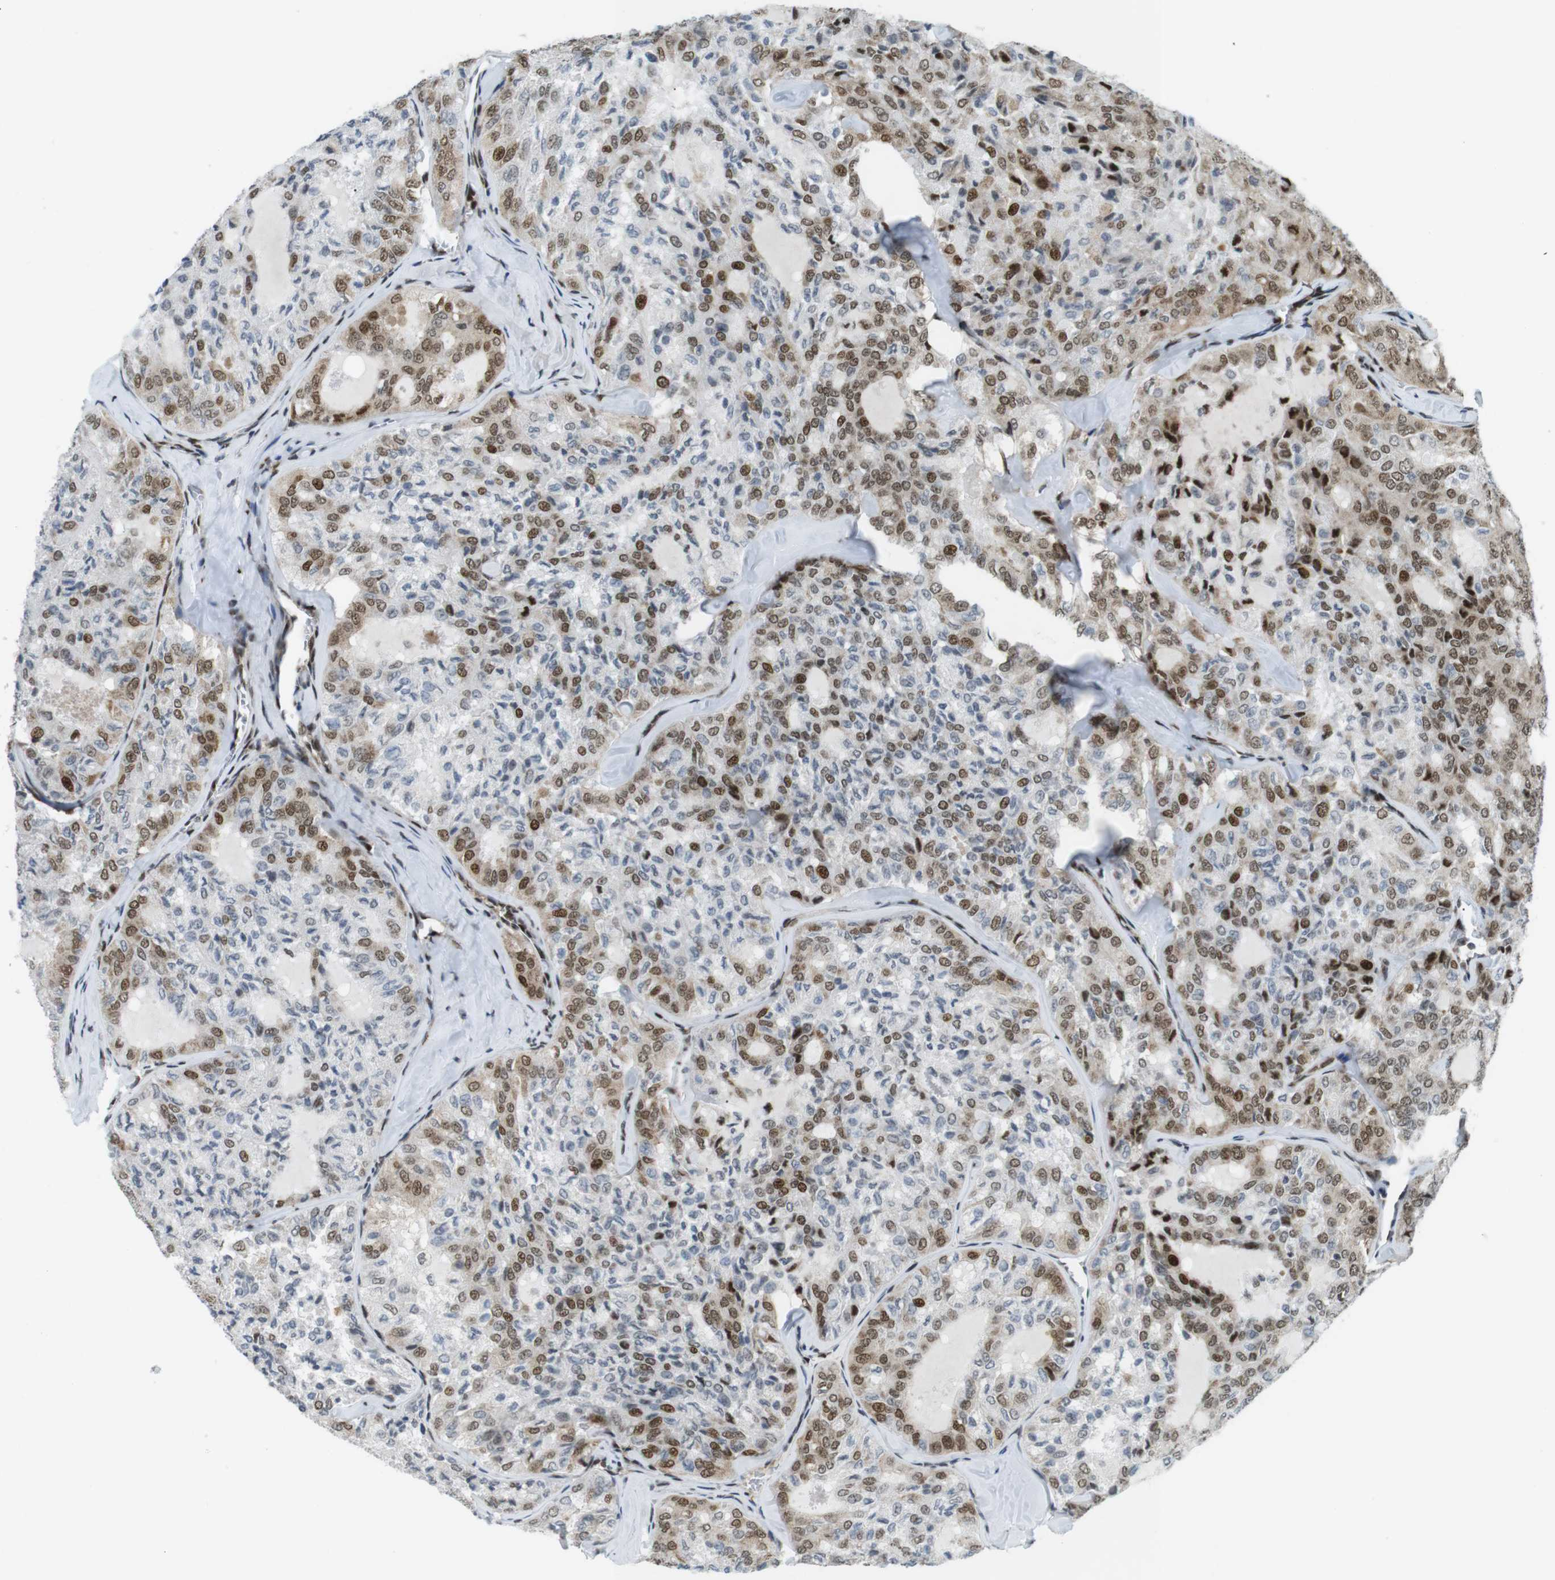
{"staining": {"intensity": "moderate", "quantity": ">75%", "location": "nuclear"}, "tissue": "thyroid cancer", "cell_type": "Tumor cells", "image_type": "cancer", "snomed": [{"axis": "morphology", "description": "Follicular adenoma carcinoma, NOS"}, {"axis": "topography", "description": "Thyroid gland"}], "caption": "Immunohistochemistry (IHC) (DAB (3,3'-diaminobenzidine)) staining of follicular adenoma carcinoma (thyroid) exhibits moderate nuclear protein staining in approximately >75% of tumor cells.", "gene": "CDC27", "patient": {"sex": "male", "age": 75}}